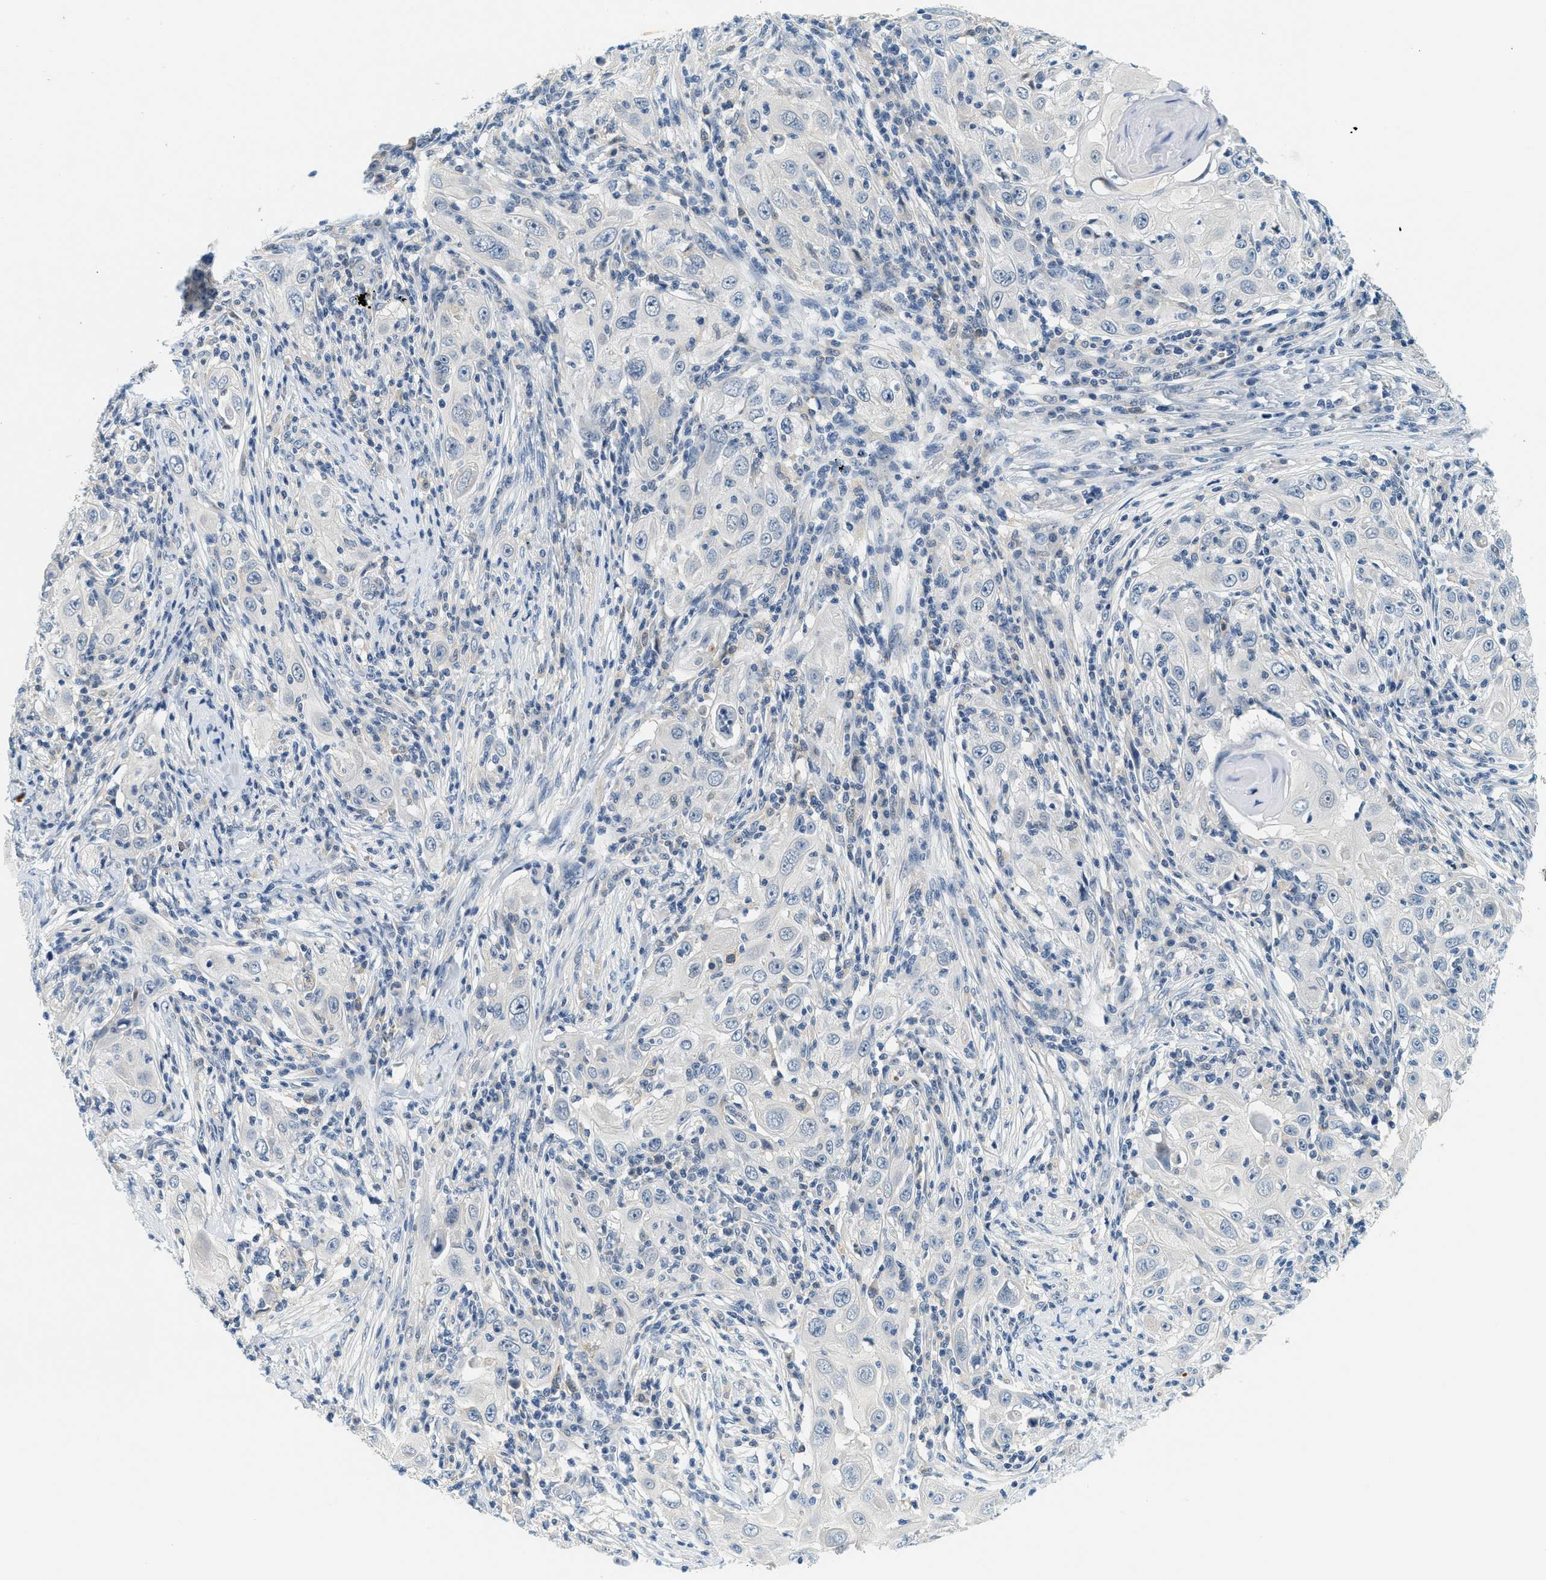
{"staining": {"intensity": "negative", "quantity": "none", "location": "none"}, "tissue": "skin cancer", "cell_type": "Tumor cells", "image_type": "cancer", "snomed": [{"axis": "morphology", "description": "Squamous cell carcinoma, NOS"}, {"axis": "topography", "description": "Skin"}], "caption": "Immunohistochemistry of skin cancer demonstrates no positivity in tumor cells.", "gene": "RASGRP2", "patient": {"sex": "female", "age": 88}}